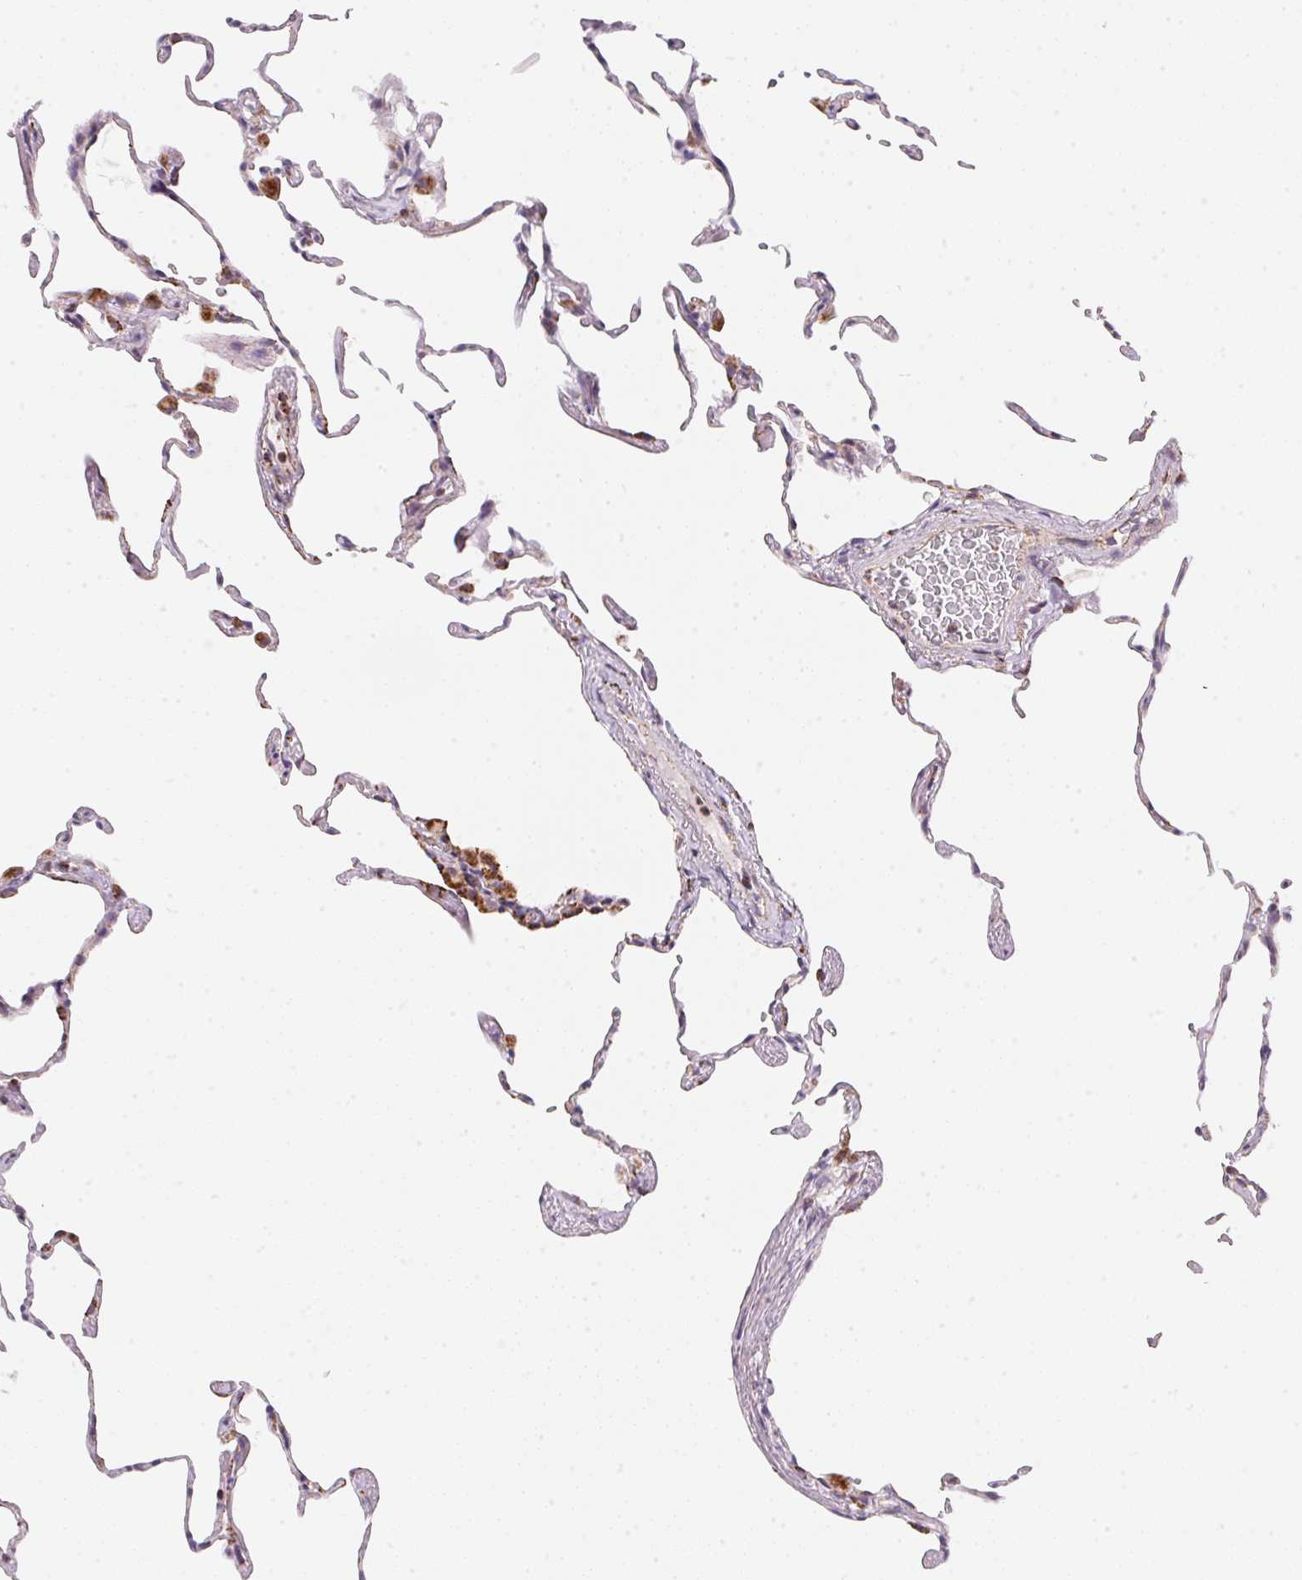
{"staining": {"intensity": "moderate", "quantity": "<25%", "location": "cytoplasmic/membranous"}, "tissue": "lung", "cell_type": "Alveolar cells", "image_type": "normal", "snomed": [{"axis": "morphology", "description": "Normal tissue, NOS"}, {"axis": "topography", "description": "Lung"}], "caption": "Approximately <25% of alveolar cells in unremarkable lung show moderate cytoplasmic/membranous protein expression as visualized by brown immunohistochemical staining.", "gene": "GIPC2", "patient": {"sex": "female", "age": 57}}